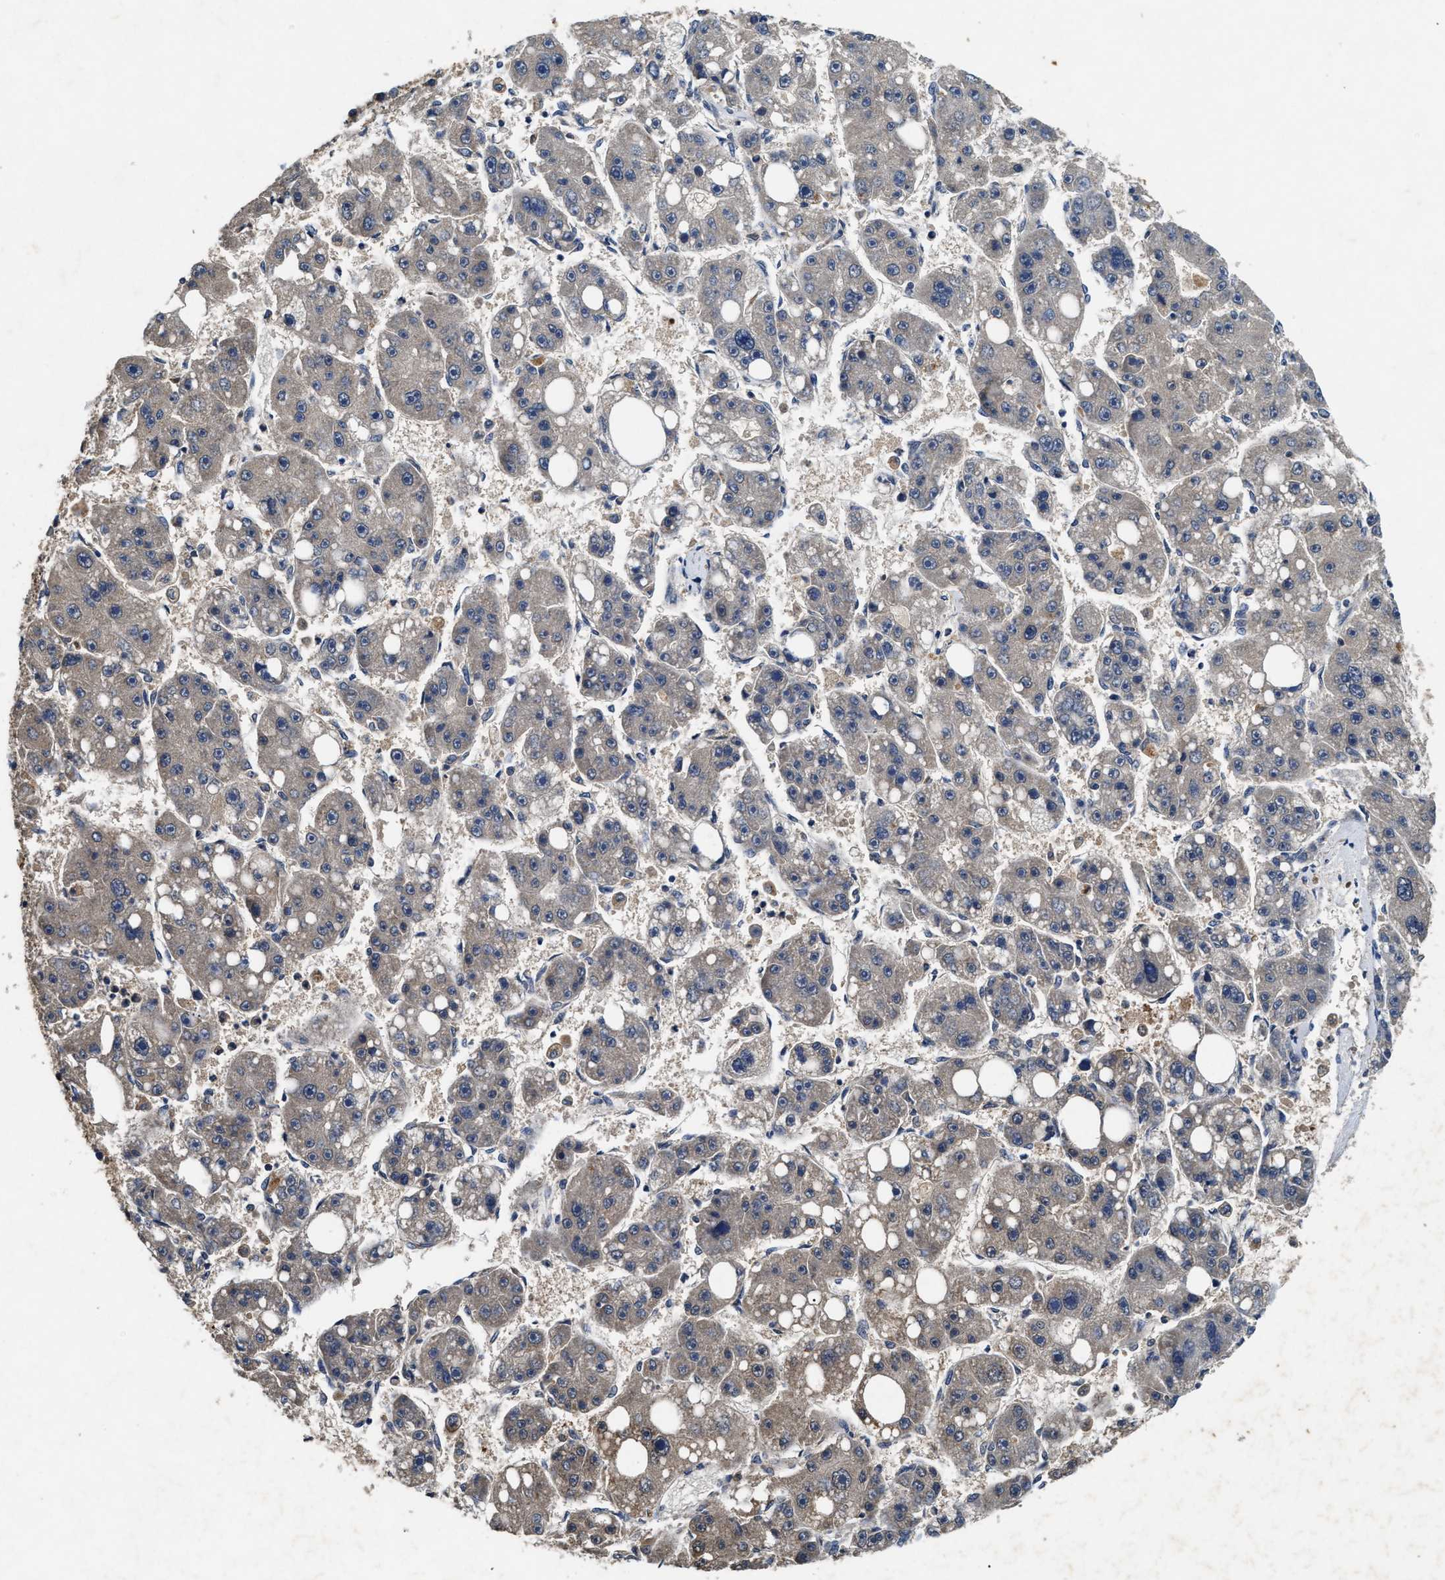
{"staining": {"intensity": "weak", "quantity": "<25%", "location": "cytoplasmic/membranous"}, "tissue": "liver cancer", "cell_type": "Tumor cells", "image_type": "cancer", "snomed": [{"axis": "morphology", "description": "Carcinoma, Hepatocellular, NOS"}, {"axis": "topography", "description": "Liver"}], "caption": "Liver cancer was stained to show a protein in brown. There is no significant positivity in tumor cells.", "gene": "PDAP1", "patient": {"sex": "female", "age": 61}}